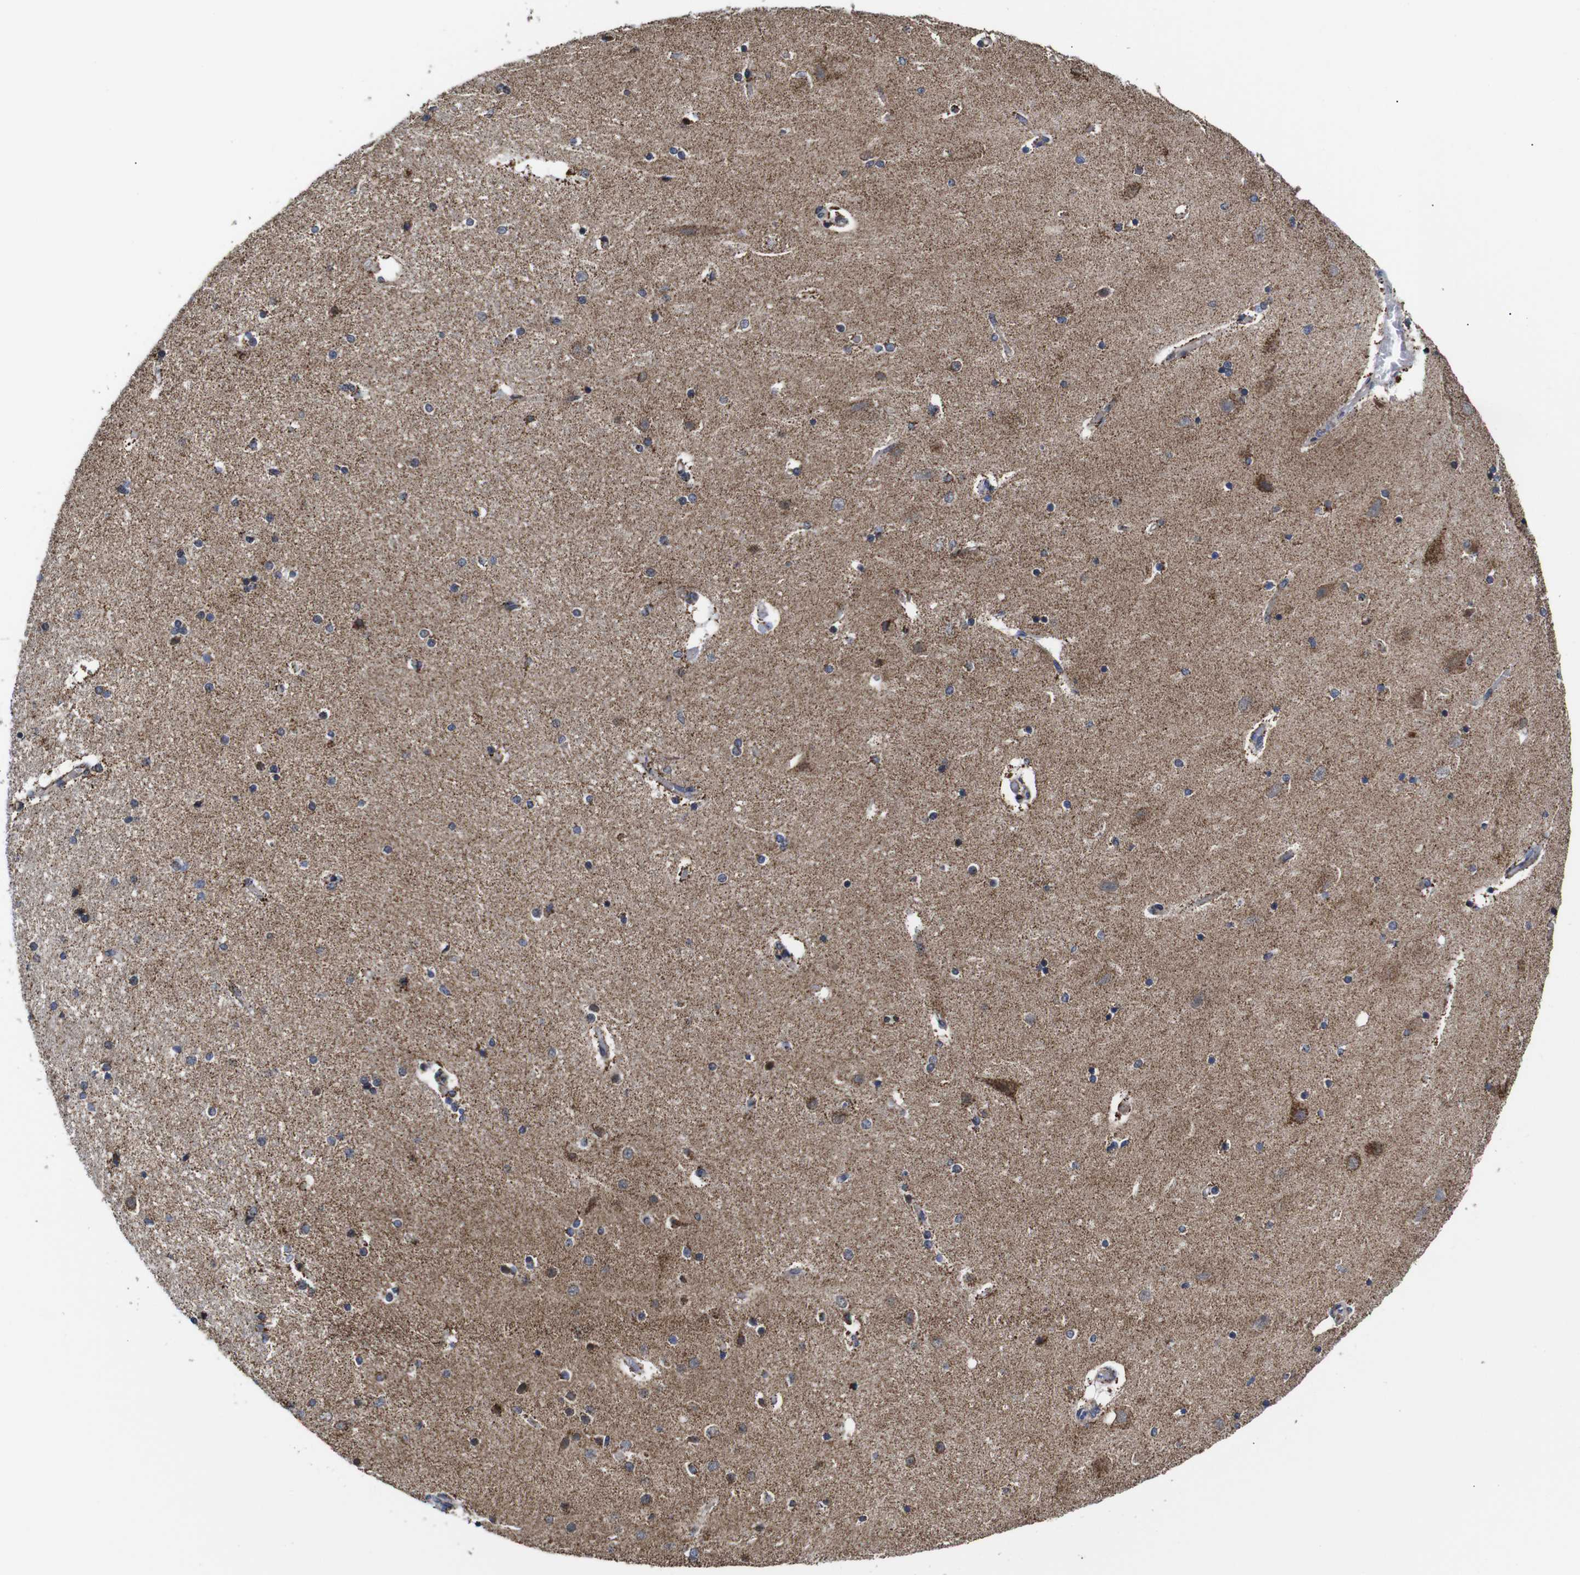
{"staining": {"intensity": "moderate", "quantity": "<25%", "location": "cytoplasmic/membranous"}, "tissue": "hippocampus", "cell_type": "Glial cells", "image_type": "normal", "snomed": [{"axis": "morphology", "description": "Normal tissue, NOS"}, {"axis": "topography", "description": "Hippocampus"}], "caption": "Glial cells demonstrate low levels of moderate cytoplasmic/membranous staining in about <25% of cells in benign hippocampus.", "gene": "C17orf80", "patient": {"sex": "female", "age": 54}}